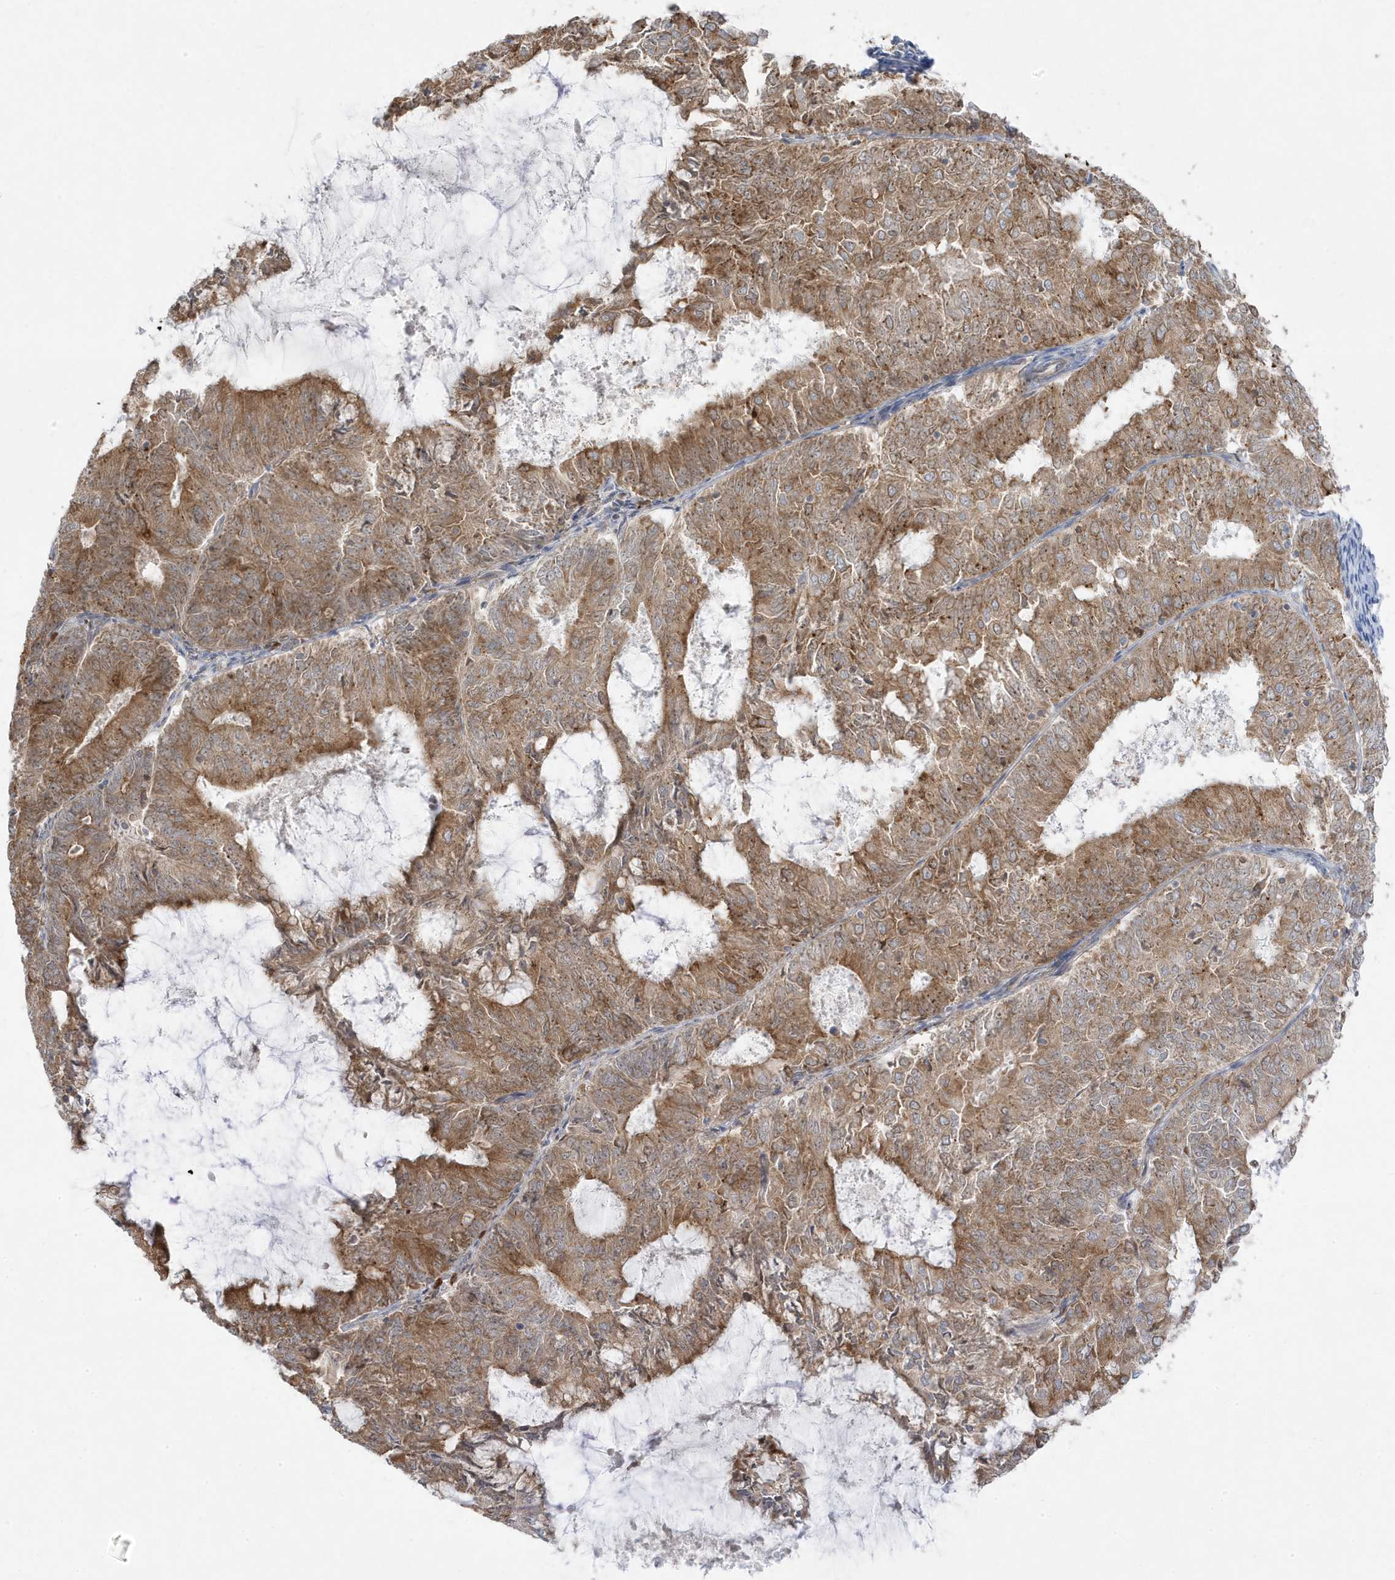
{"staining": {"intensity": "moderate", "quantity": ">75%", "location": "cytoplasmic/membranous"}, "tissue": "endometrial cancer", "cell_type": "Tumor cells", "image_type": "cancer", "snomed": [{"axis": "morphology", "description": "Adenocarcinoma, NOS"}, {"axis": "topography", "description": "Endometrium"}], "caption": "Immunohistochemical staining of human adenocarcinoma (endometrial) shows moderate cytoplasmic/membranous protein staining in approximately >75% of tumor cells. (DAB (3,3'-diaminobenzidine) = brown stain, brightfield microscopy at high magnification).", "gene": "ZNF654", "patient": {"sex": "female", "age": 57}}